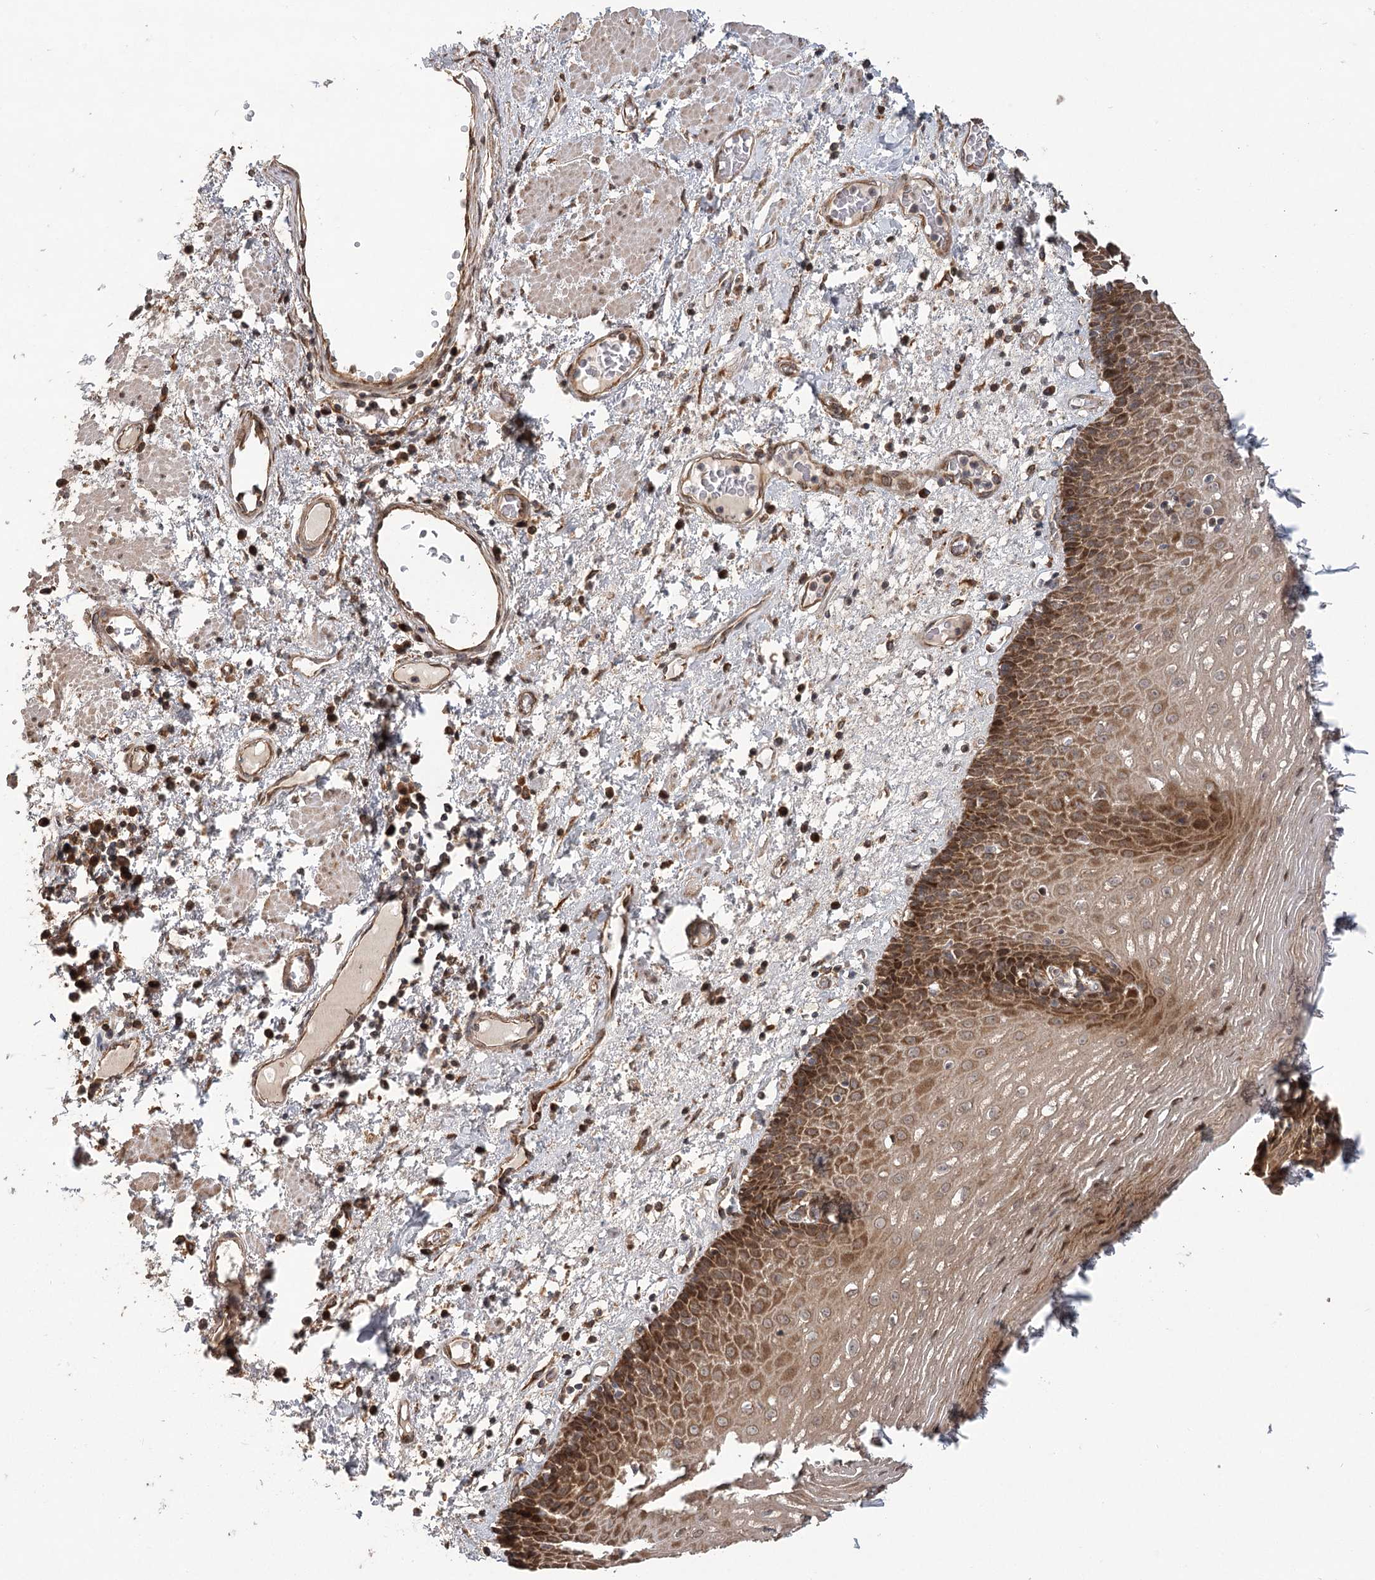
{"staining": {"intensity": "strong", "quantity": ">75%", "location": "cytoplasmic/membranous"}, "tissue": "esophagus", "cell_type": "Squamous epithelial cells", "image_type": "normal", "snomed": [{"axis": "morphology", "description": "Normal tissue, NOS"}, {"axis": "morphology", "description": "Adenocarcinoma, NOS"}, {"axis": "topography", "description": "Esophagus"}], "caption": "Protein staining by IHC reveals strong cytoplasmic/membranous positivity in about >75% of squamous epithelial cells in benign esophagus.", "gene": "LSS", "patient": {"sex": "male", "age": 62}}